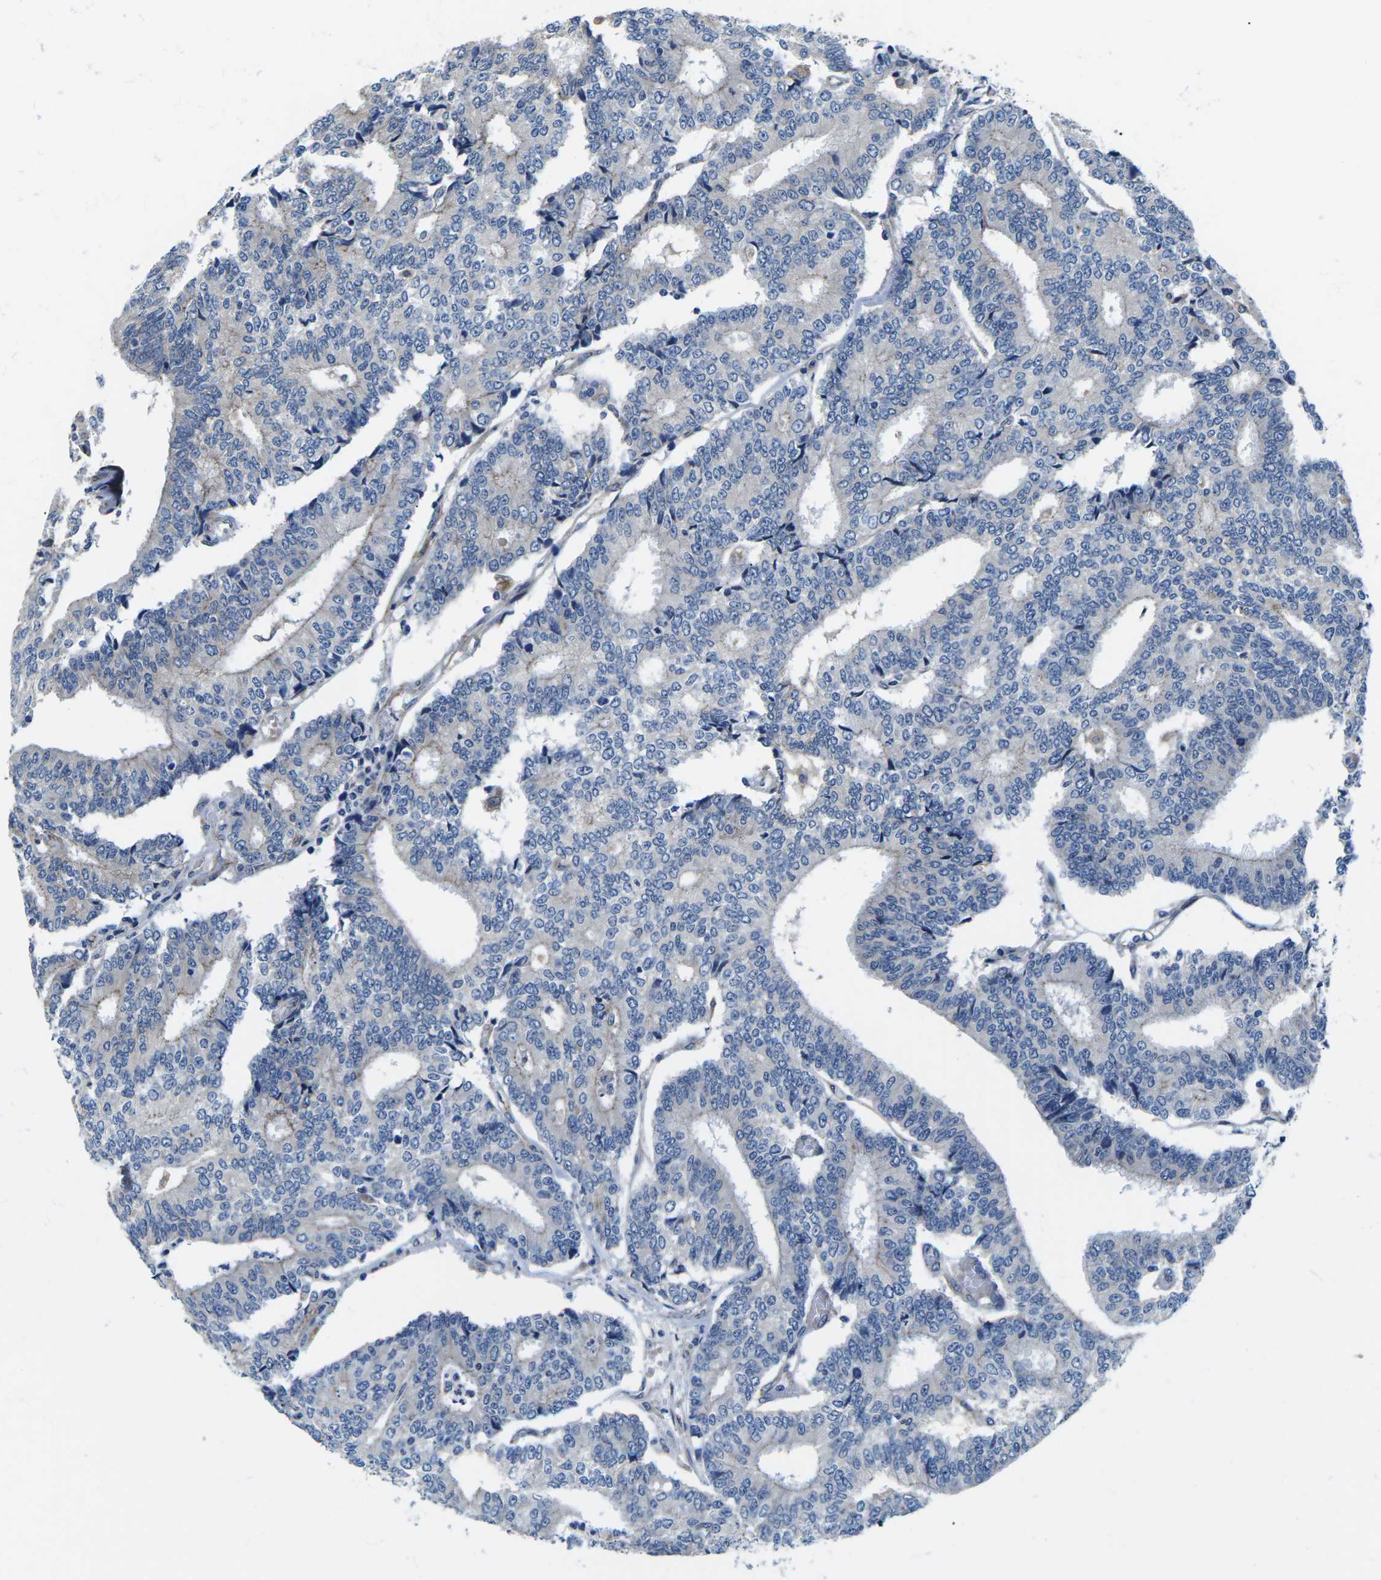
{"staining": {"intensity": "weak", "quantity": "<25%", "location": "cytoplasmic/membranous"}, "tissue": "prostate cancer", "cell_type": "Tumor cells", "image_type": "cancer", "snomed": [{"axis": "morphology", "description": "Normal tissue, NOS"}, {"axis": "morphology", "description": "Adenocarcinoma, High grade"}, {"axis": "topography", "description": "Prostate"}, {"axis": "topography", "description": "Seminal veicle"}], "caption": "A micrograph of human prostate cancer is negative for staining in tumor cells.", "gene": "CTNND1", "patient": {"sex": "male", "age": 55}}